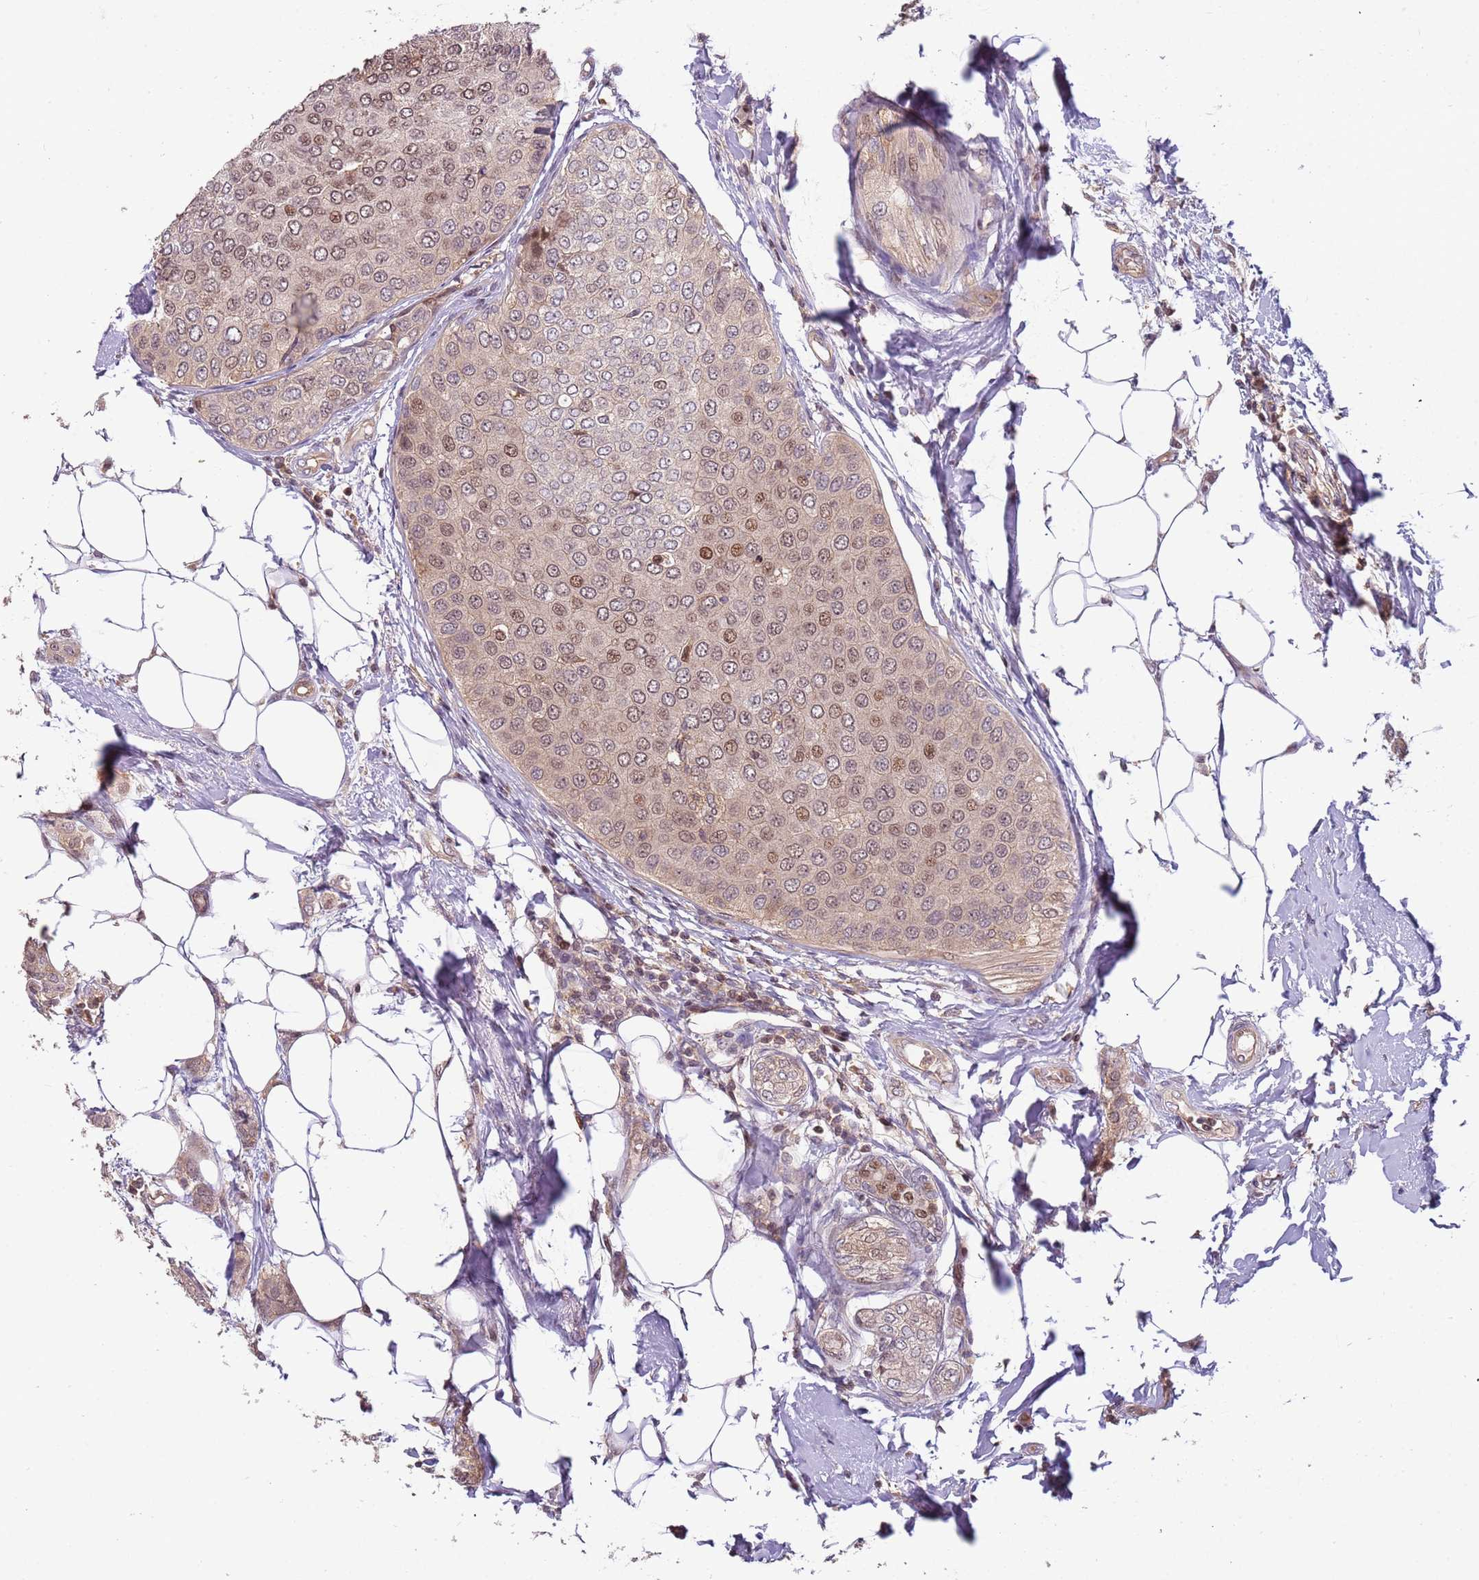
{"staining": {"intensity": "moderate", "quantity": ">75%", "location": "nuclear"}, "tissue": "breast cancer", "cell_type": "Tumor cells", "image_type": "cancer", "snomed": [{"axis": "morphology", "description": "Duct carcinoma"}, {"axis": "topography", "description": "Breast"}], "caption": "IHC of human breast cancer exhibits medium levels of moderate nuclear expression in about >75% of tumor cells.", "gene": "GSTO2", "patient": {"sex": "female", "age": 72}}